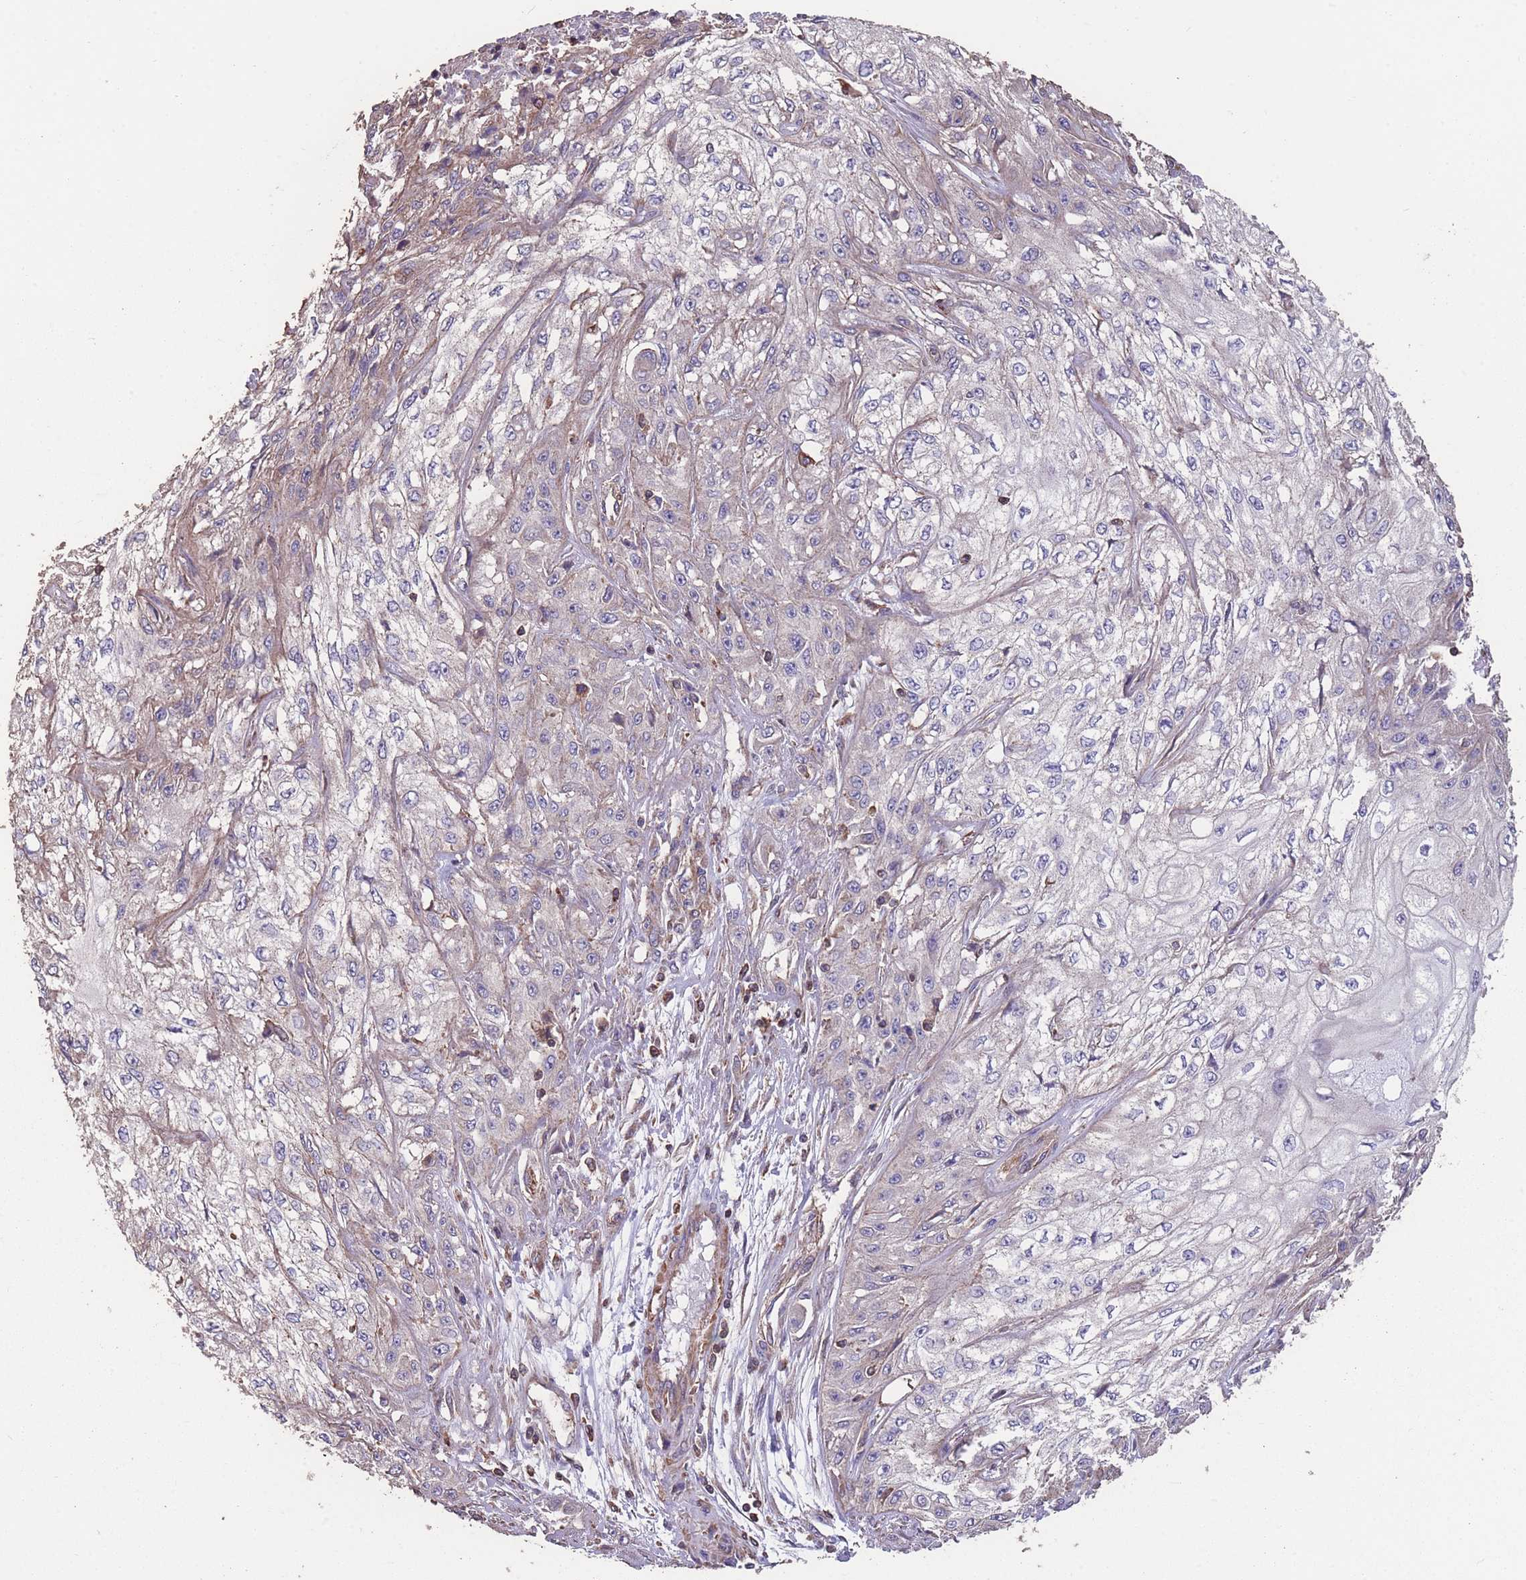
{"staining": {"intensity": "negative", "quantity": "none", "location": "none"}, "tissue": "skin cancer", "cell_type": "Tumor cells", "image_type": "cancer", "snomed": [{"axis": "morphology", "description": "Squamous cell carcinoma, NOS"}, {"axis": "morphology", "description": "Squamous cell carcinoma, metastatic, NOS"}, {"axis": "topography", "description": "Skin"}, {"axis": "topography", "description": "Lymph node"}], "caption": "Skin cancer (squamous cell carcinoma) was stained to show a protein in brown. There is no significant expression in tumor cells.", "gene": "NUDT21", "patient": {"sex": "male", "age": 75}}